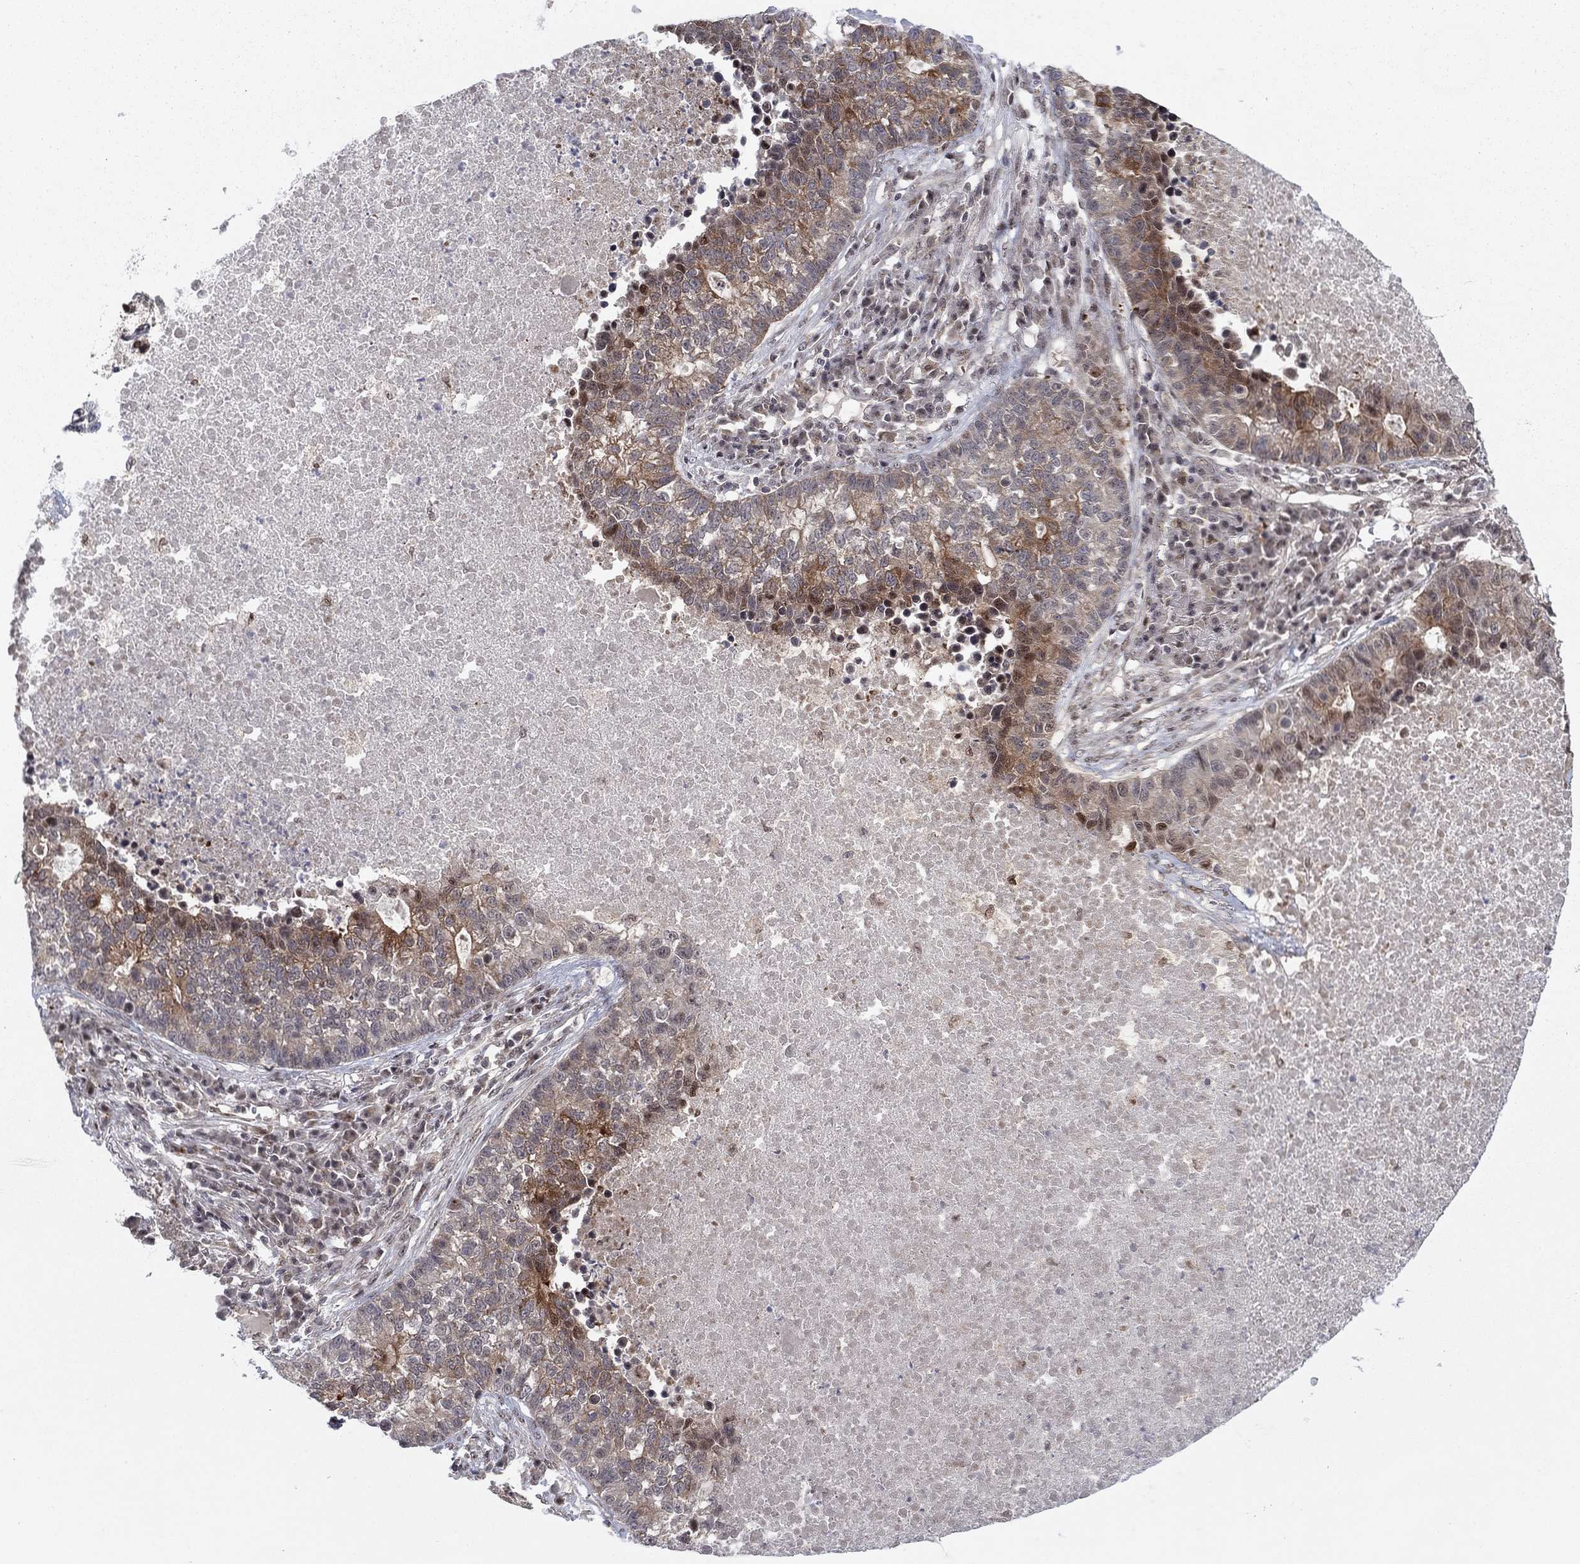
{"staining": {"intensity": "moderate", "quantity": ">75%", "location": "cytoplasmic/membranous"}, "tissue": "lung cancer", "cell_type": "Tumor cells", "image_type": "cancer", "snomed": [{"axis": "morphology", "description": "Adenocarcinoma, NOS"}, {"axis": "topography", "description": "Lung"}], "caption": "This photomicrograph reveals immunohistochemistry staining of human adenocarcinoma (lung), with medium moderate cytoplasmic/membranous staining in about >75% of tumor cells.", "gene": "ZNF395", "patient": {"sex": "male", "age": 57}}